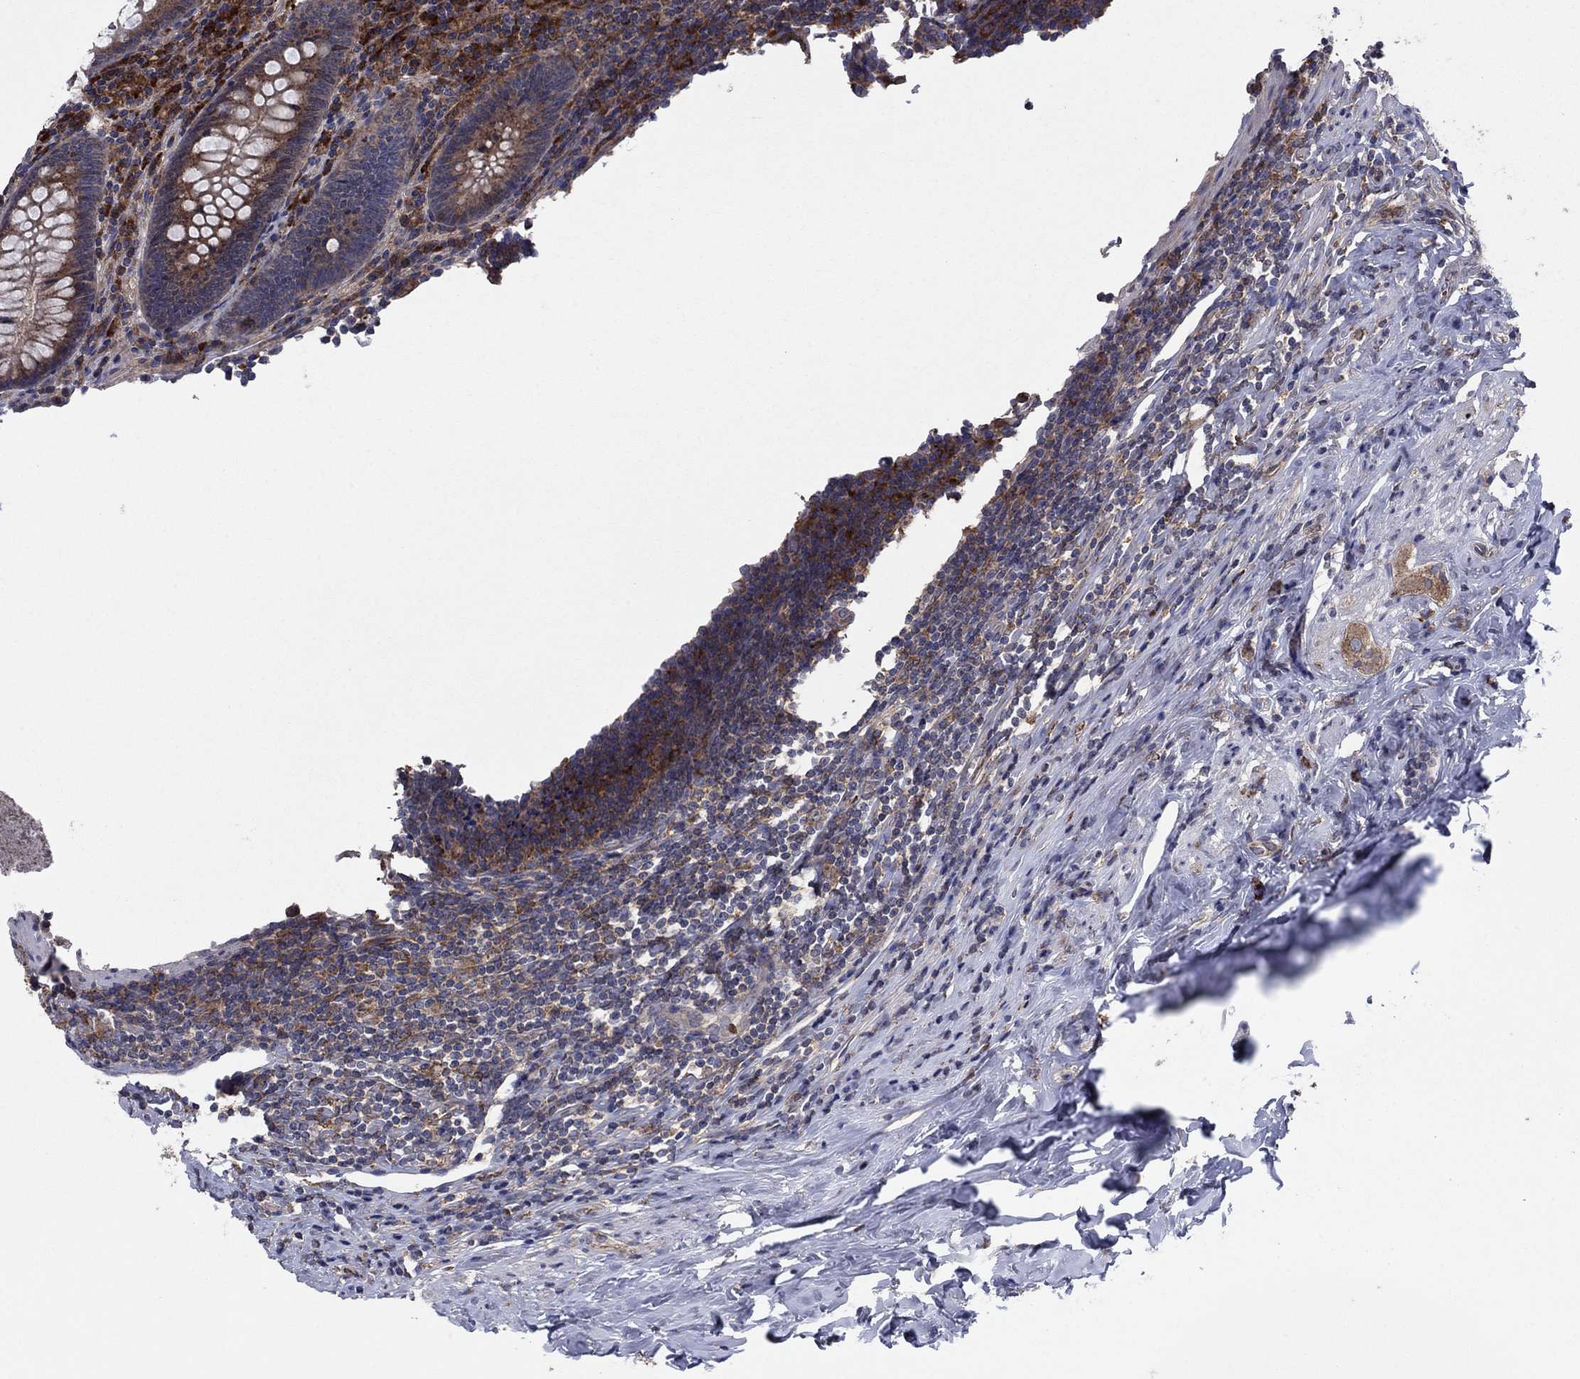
{"staining": {"intensity": "moderate", "quantity": ">75%", "location": "cytoplasmic/membranous"}, "tissue": "appendix", "cell_type": "Glandular cells", "image_type": "normal", "snomed": [{"axis": "morphology", "description": "Normal tissue, NOS"}, {"axis": "topography", "description": "Appendix"}], "caption": "DAB immunohistochemical staining of normal human appendix exhibits moderate cytoplasmic/membranous protein staining in approximately >75% of glandular cells.", "gene": "MEA1", "patient": {"sex": "male", "age": 47}}